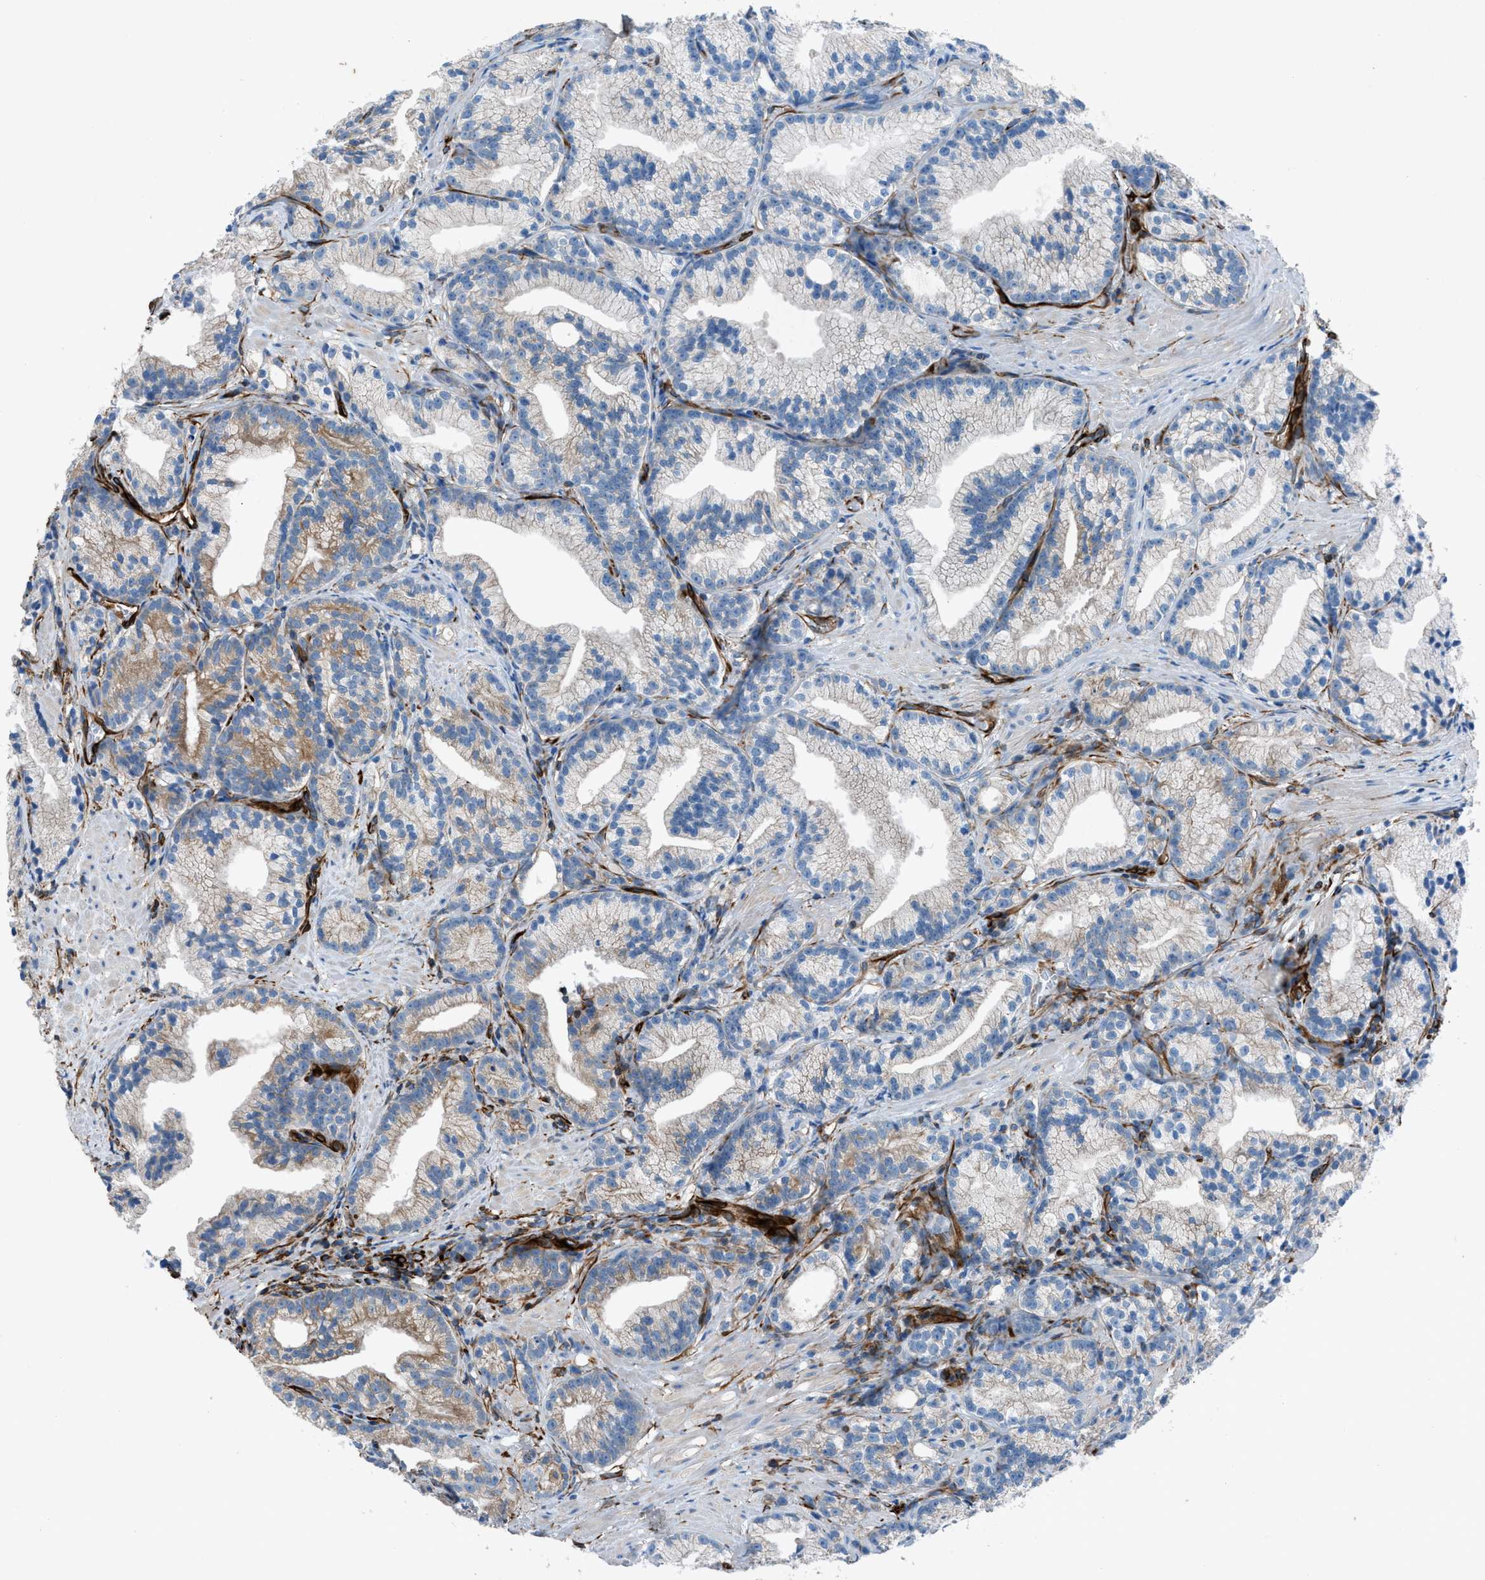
{"staining": {"intensity": "moderate", "quantity": "<25%", "location": "cytoplasmic/membranous"}, "tissue": "prostate cancer", "cell_type": "Tumor cells", "image_type": "cancer", "snomed": [{"axis": "morphology", "description": "Adenocarcinoma, Low grade"}, {"axis": "topography", "description": "Prostate"}], "caption": "Low-grade adenocarcinoma (prostate) tissue displays moderate cytoplasmic/membranous staining in approximately <25% of tumor cells", "gene": "CABP7", "patient": {"sex": "male", "age": 89}}